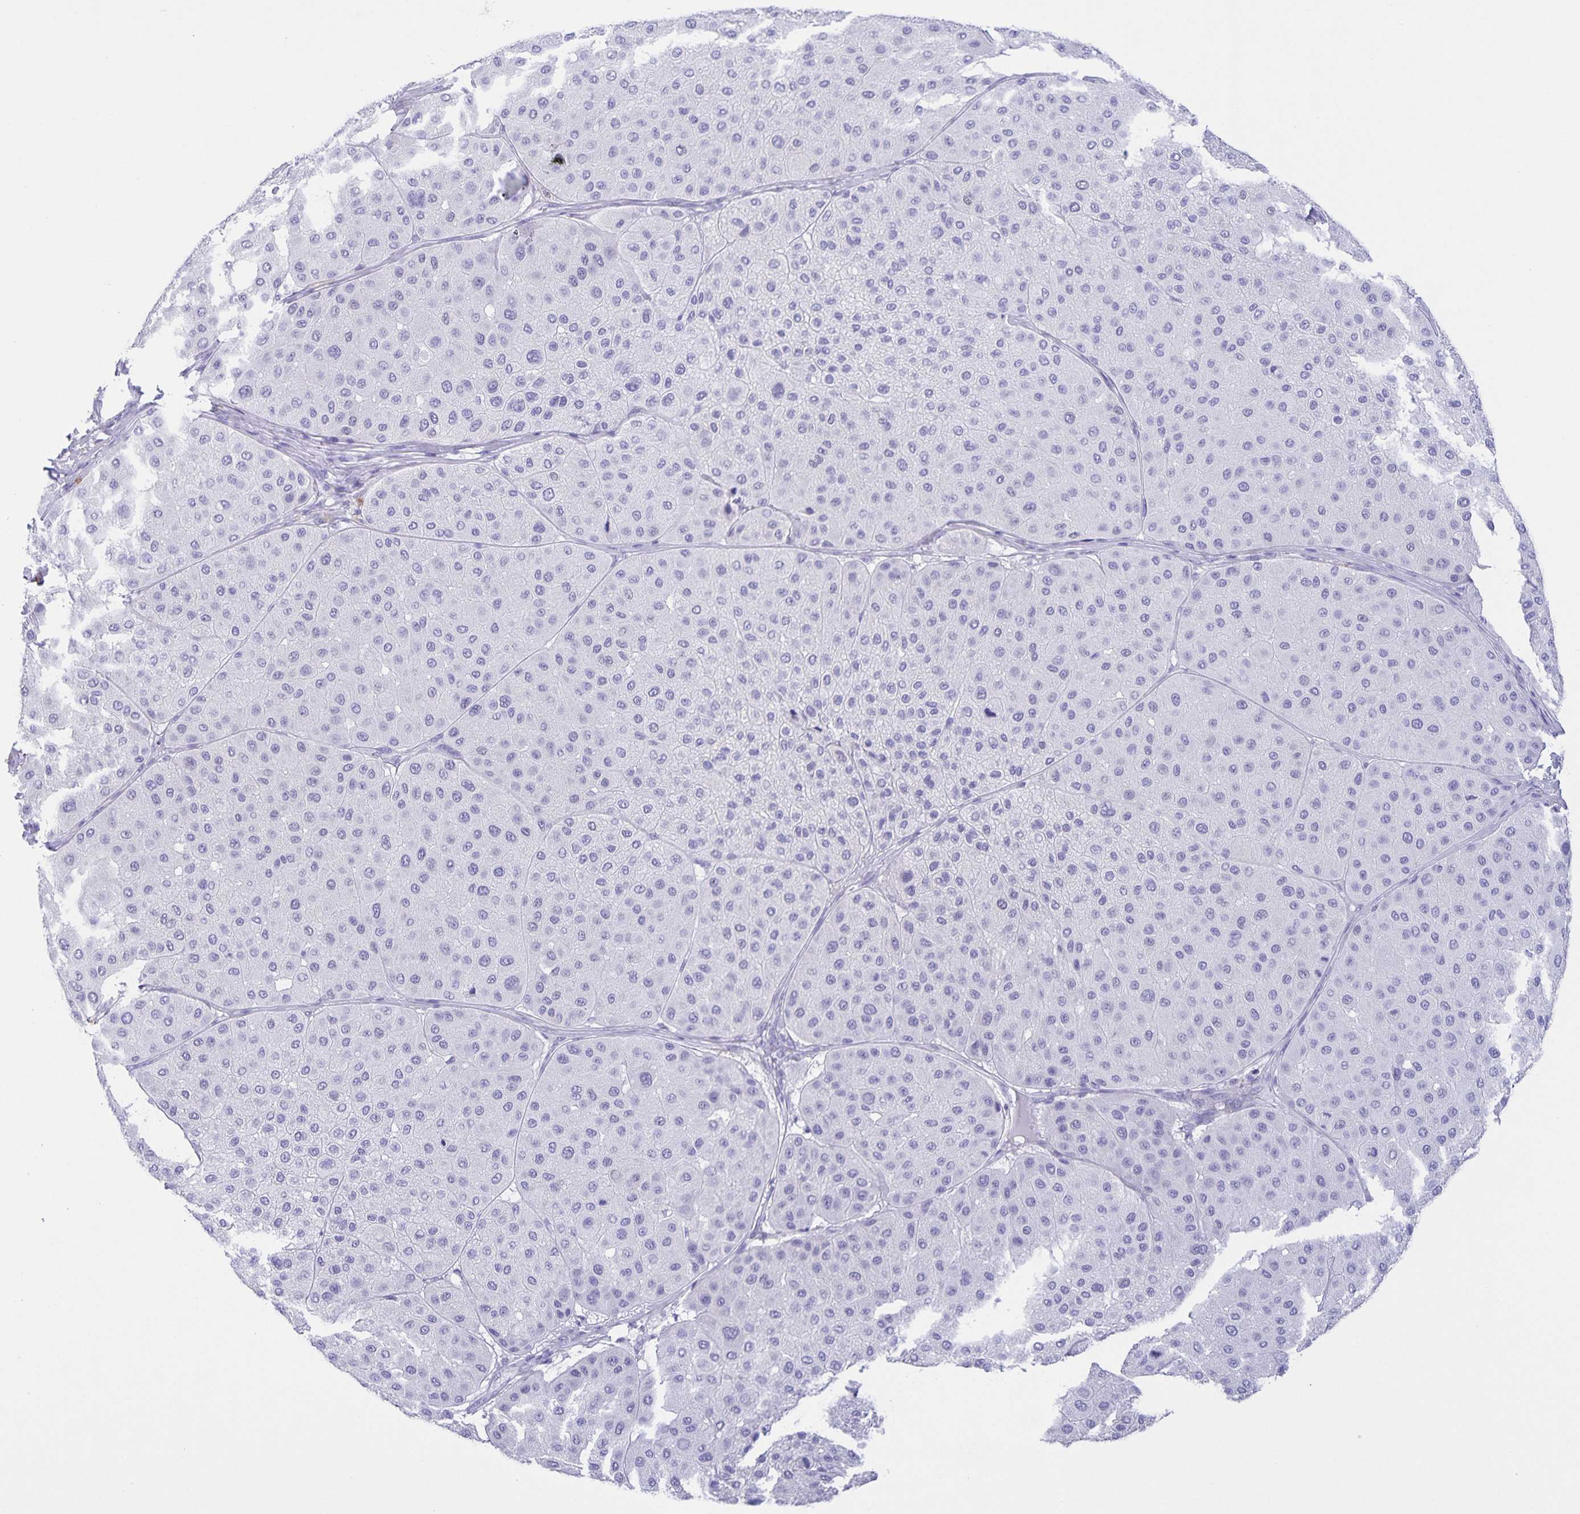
{"staining": {"intensity": "negative", "quantity": "none", "location": "none"}, "tissue": "melanoma", "cell_type": "Tumor cells", "image_type": "cancer", "snomed": [{"axis": "morphology", "description": "Malignant melanoma, Metastatic site"}, {"axis": "topography", "description": "Smooth muscle"}], "caption": "Immunohistochemical staining of malignant melanoma (metastatic site) shows no significant staining in tumor cells.", "gene": "UBQLN3", "patient": {"sex": "male", "age": 41}}